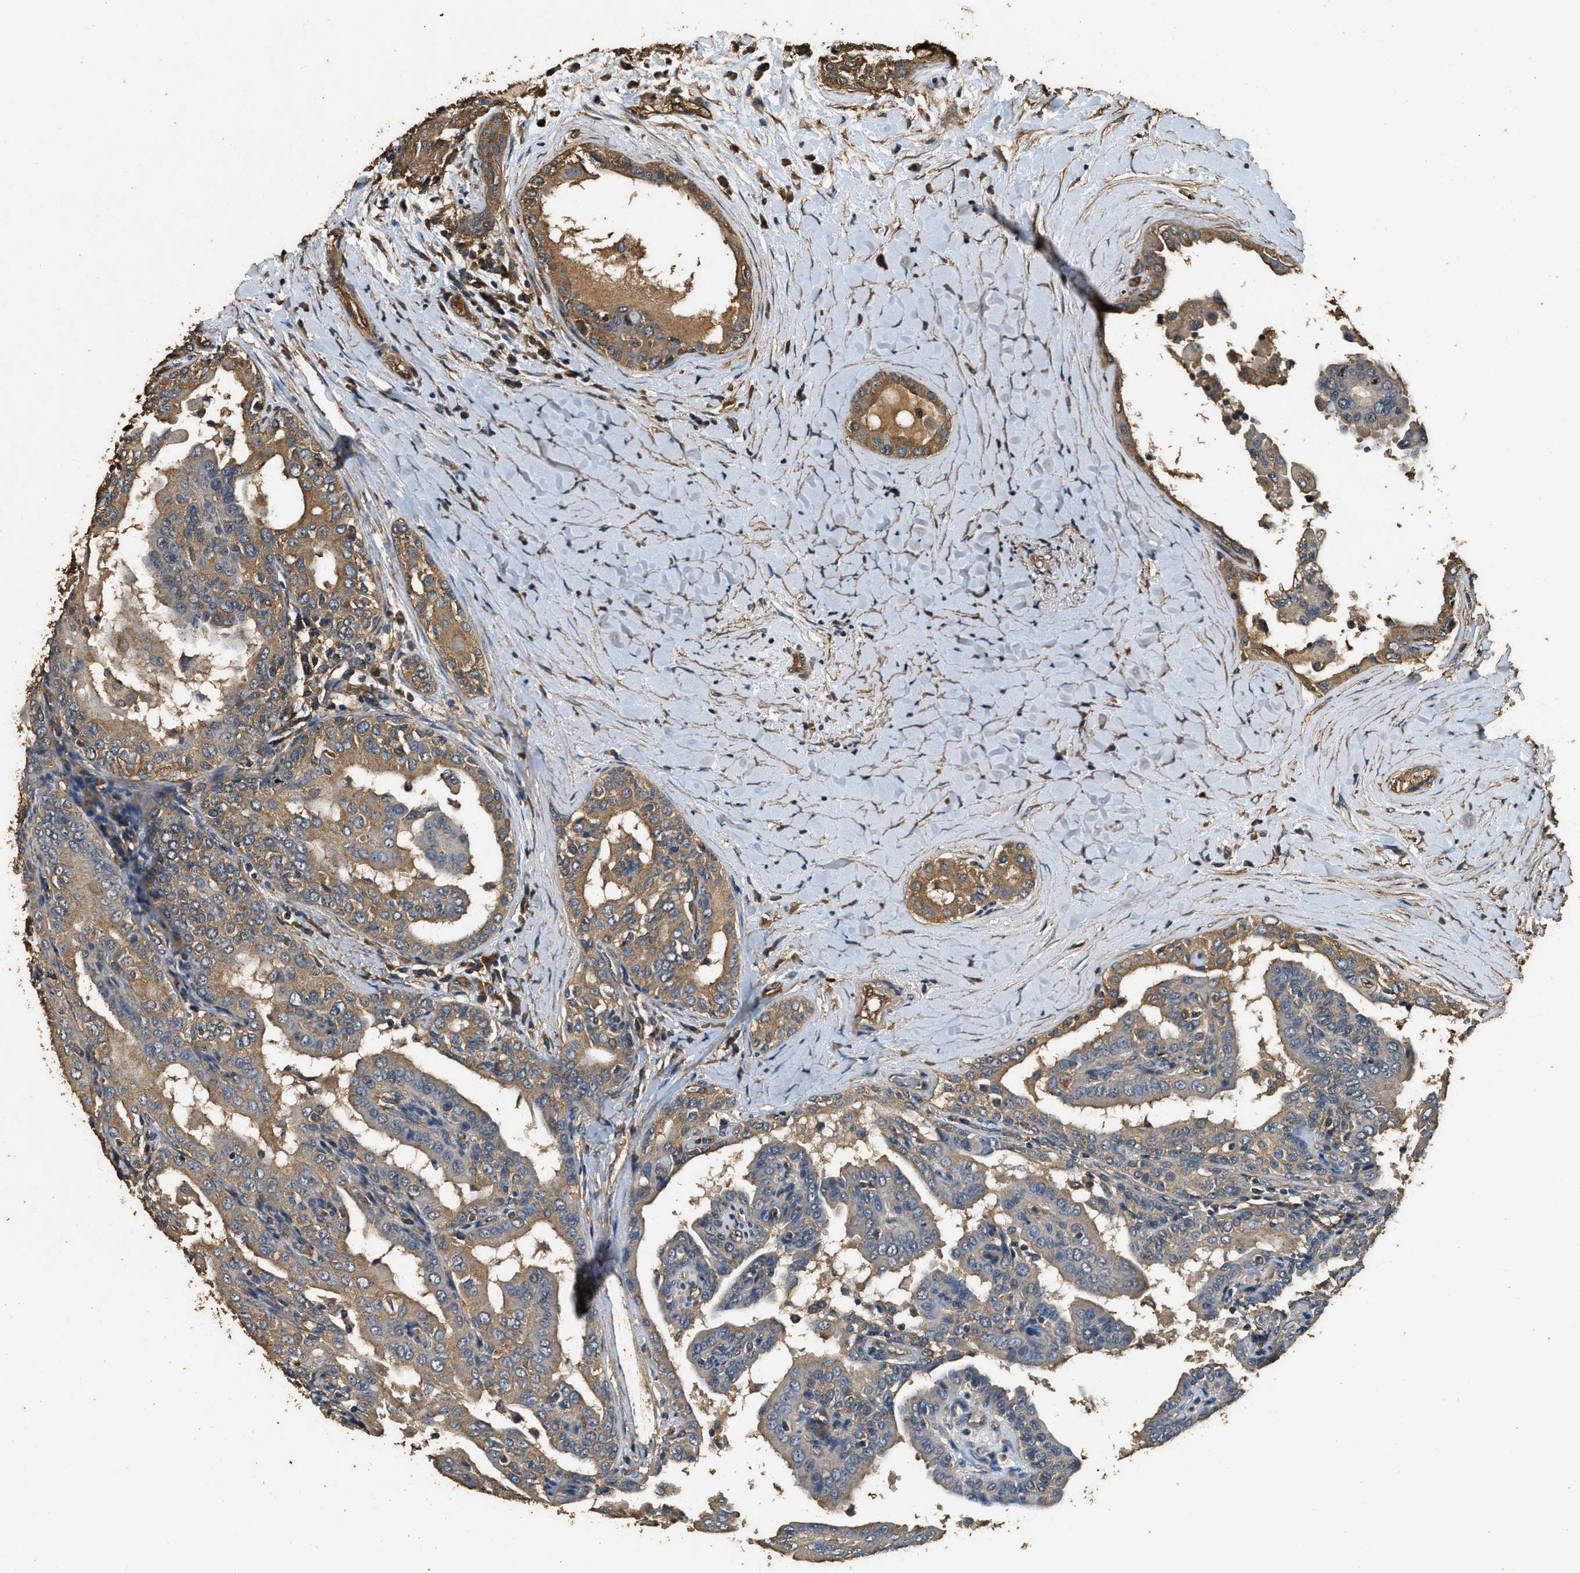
{"staining": {"intensity": "moderate", "quantity": ">75%", "location": "cytoplasmic/membranous"}, "tissue": "thyroid cancer", "cell_type": "Tumor cells", "image_type": "cancer", "snomed": [{"axis": "morphology", "description": "Papillary adenocarcinoma, NOS"}, {"axis": "topography", "description": "Thyroid gland"}], "caption": "Immunohistochemical staining of papillary adenocarcinoma (thyroid) demonstrates medium levels of moderate cytoplasmic/membranous expression in approximately >75% of tumor cells.", "gene": "MIB1", "patient": {"sex": "male", "age": 33}}